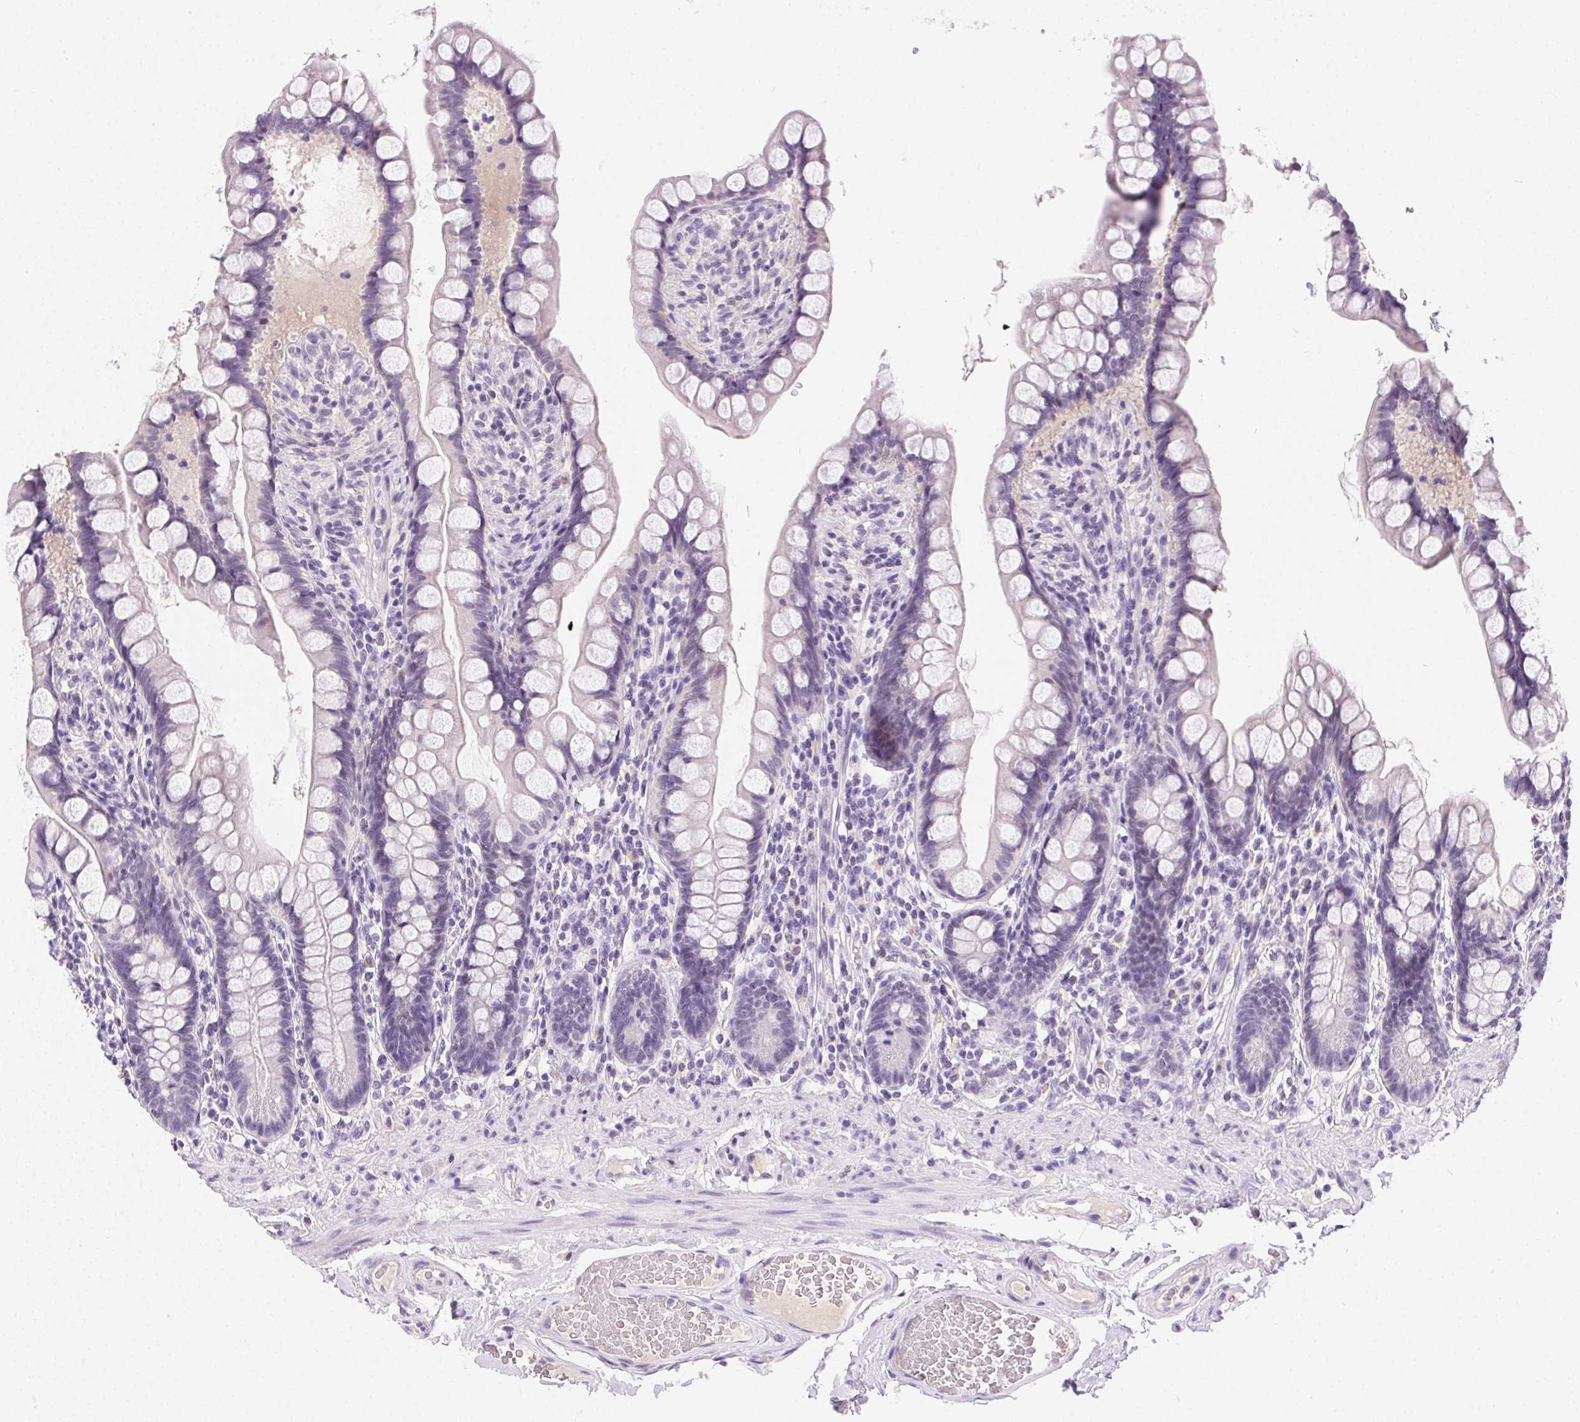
{"staining": {"intensity": "negative", "quantity": "none", "location": "none"}, "tissue": "small intestine", "cell_type": "Glandular cells", "image_type": "normal", "snomed": [{"axis": "morphology", "description": "Normal tissue, NOS"}, {"axis": "topography", "description": "Small intestine"}], "caption": "The image demonstrates no staining of glandular cells in normal small intestine.", "gene": "SSTR4", "patient": {"sex": "male", "age": 70}}